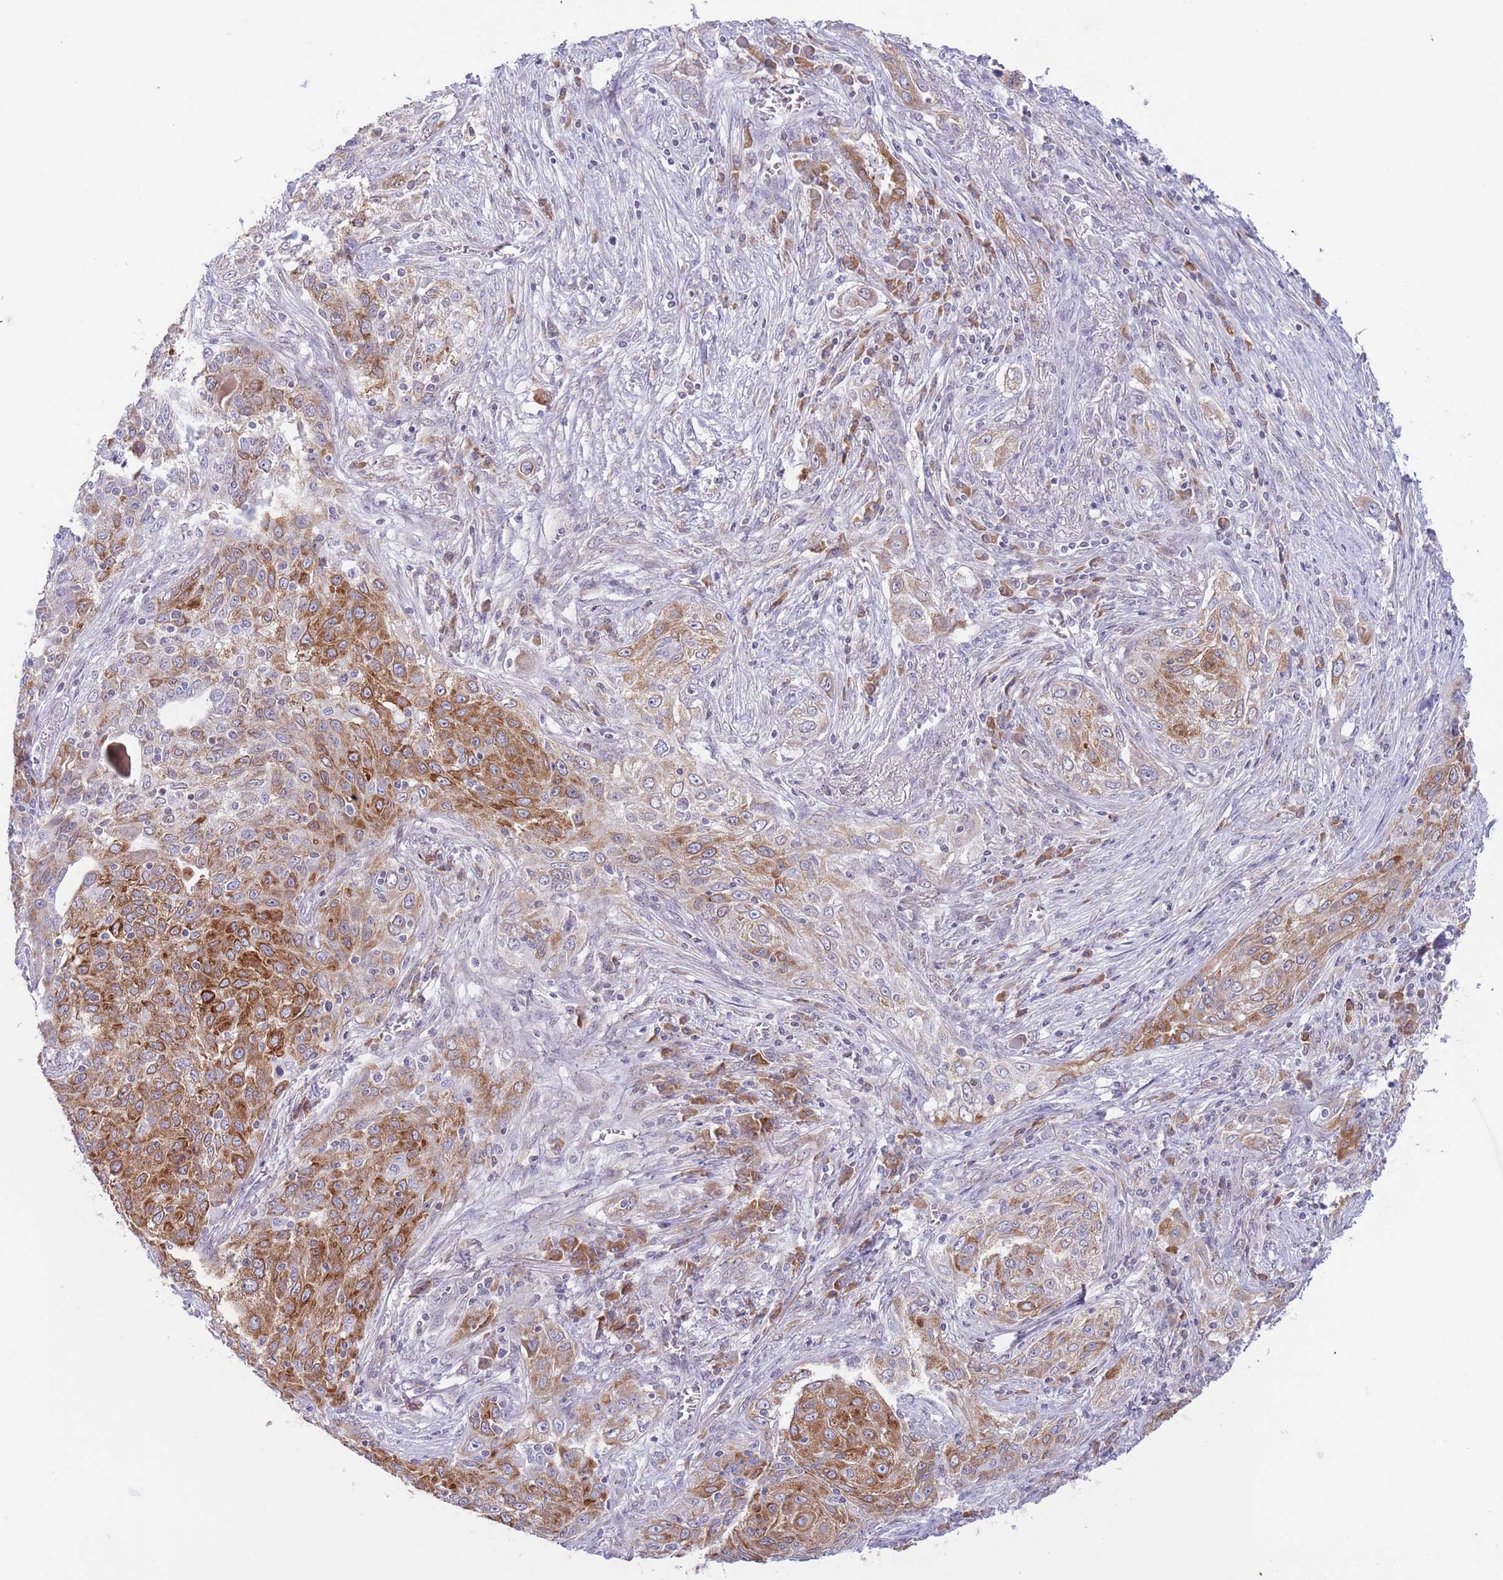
{"staining": {"intensity": "strong", "quantity": "25%-75%", "location": "cytoplasmic/membranous"}, "tissue": "lung cancer", "cell_type": "Tumor cells", "image_type": "cancer", "snomed": [{"axis": "morphology", "description": "Squamous cell carcinoma, NOS"}, {"axis": "topography", "description": "Lung"}], "caption": "Protein staining shows strong cytoplasmic/membranous positivity in approximately 25%-75% of tumor cells in lung cancer (squamous cell carcinoma). (Stains: DAB (3,3'-diaminobenzidine) in brown, nuclei in blue, Microscopy: brightfield microscopy at high magnification).", "gene": "EBPL", "patient": {"sex": "female", "age": 69}}